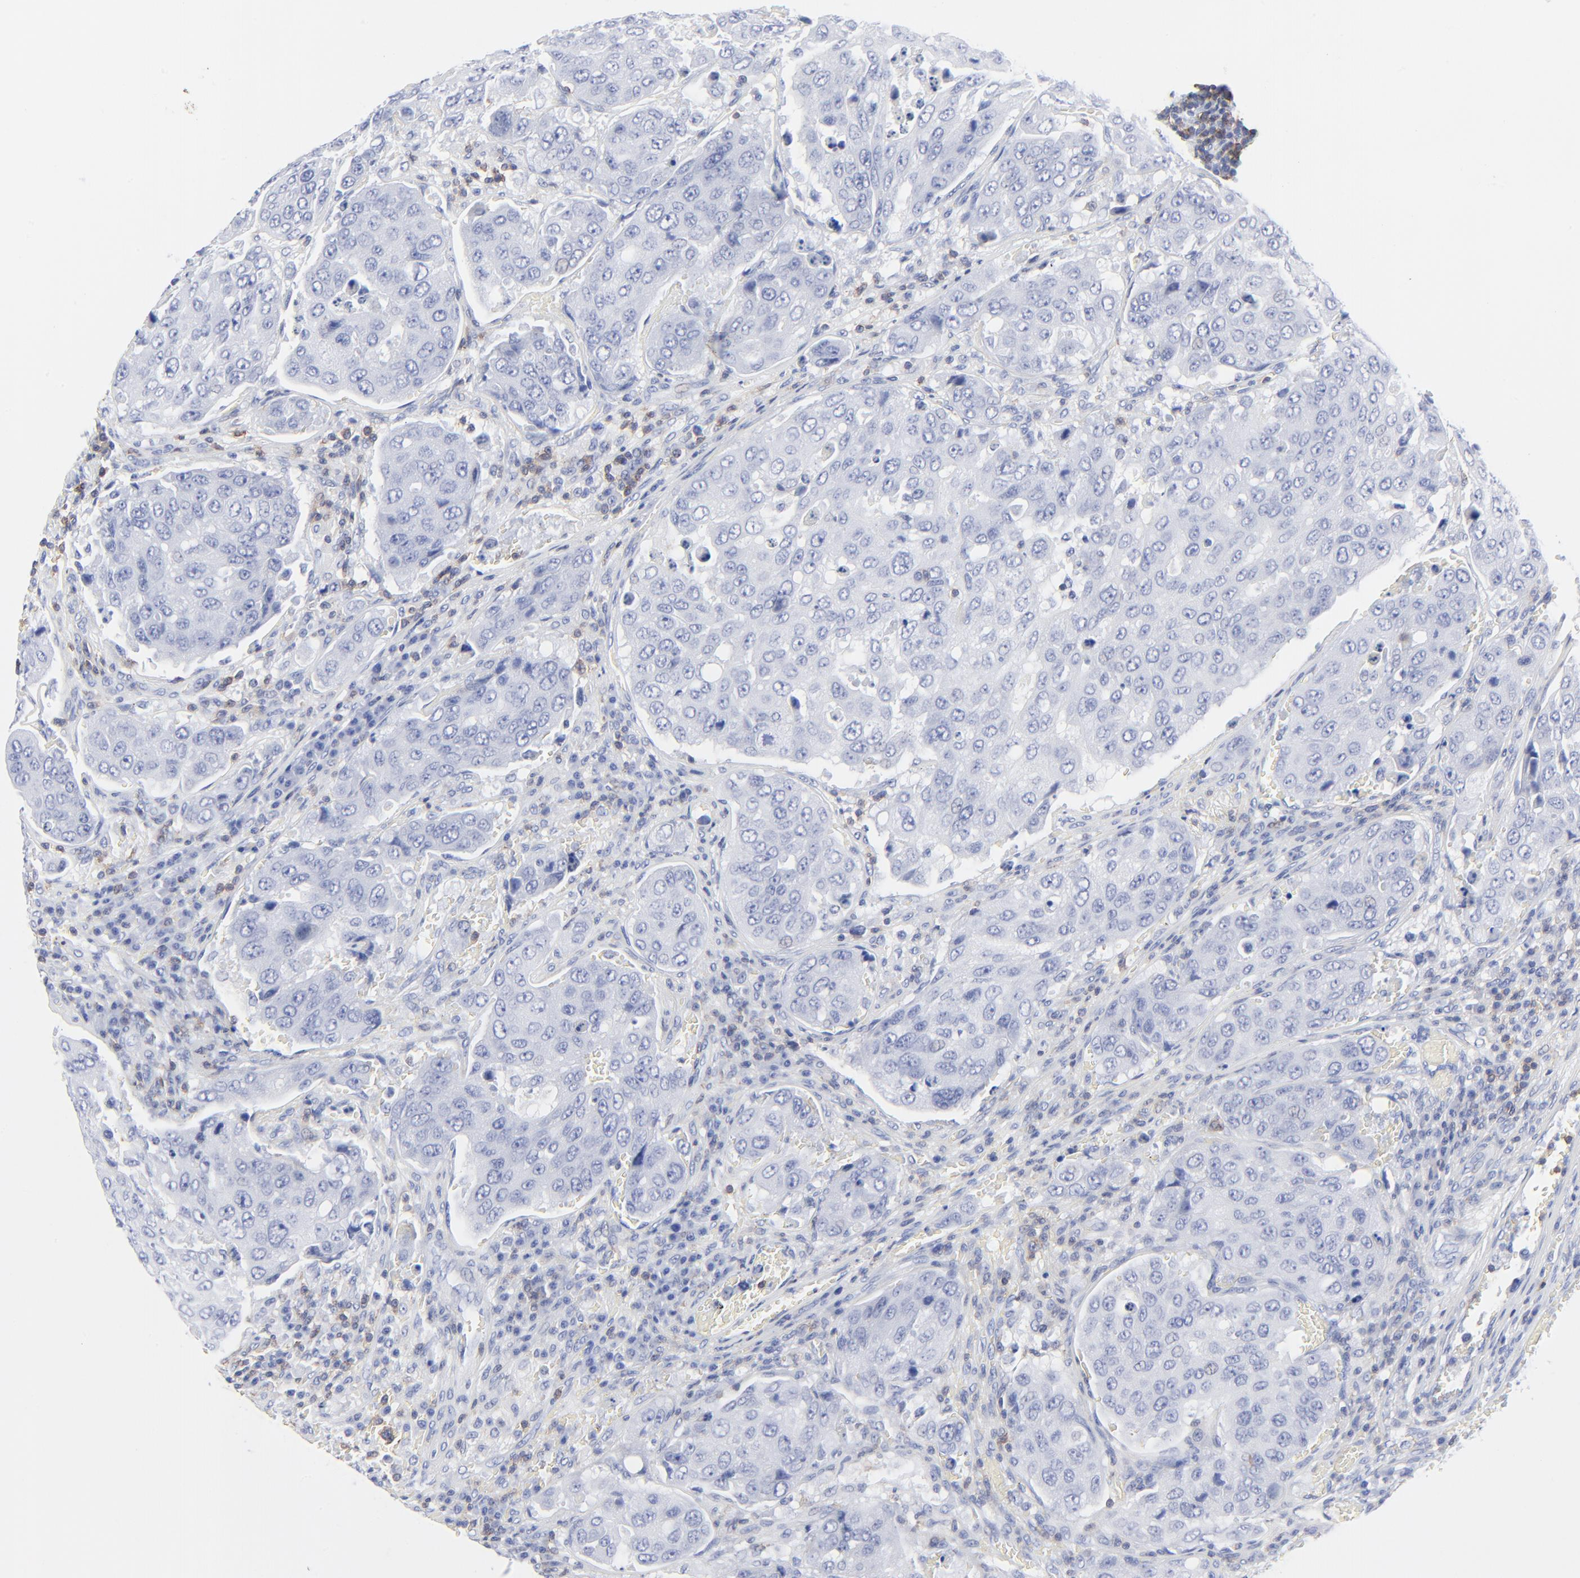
{"staining": {"intensity": "negative", "quantity": "none", "location": "none"}, "tissue": "urothelial cancer", "cell_type": "Tumor cells", "image_type": "cancer", "snomed": [{"axis": "morphology", "description": "Urothelial carcinoma, High grade"}, {"axis": "topography", "description": "Lymph node"}, {"axis": "topography", "description": "Urinary bladder"}], "caption": "A high-resolution histopathology image shows IHC staining of urothelial cancer, which exhibits no significant positivity in tumor cells.", "gene": "LCK", "patient": {"sex": "male", "age": 51}}